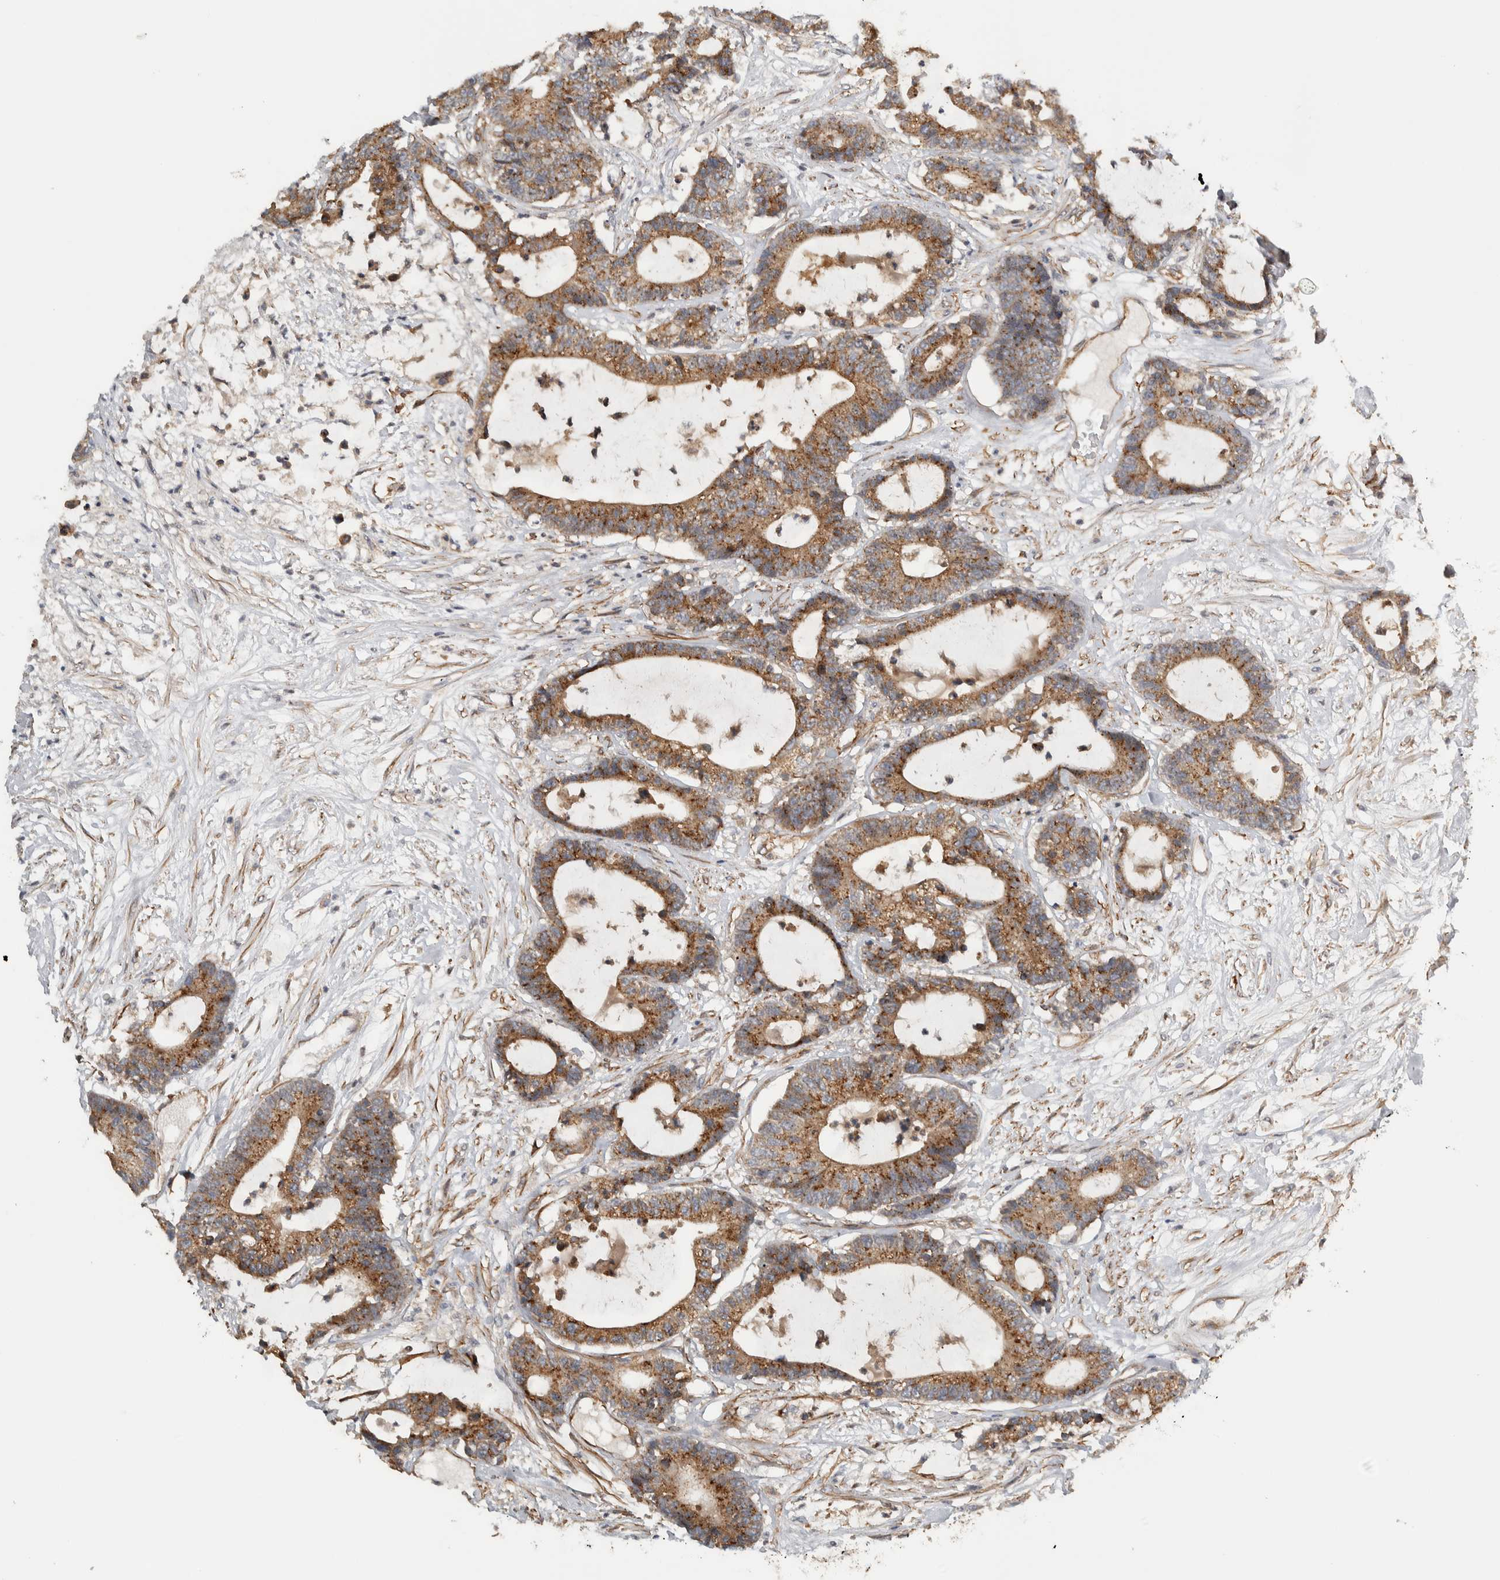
{"staining": {"intensity": "moderate", "quantity": ">75%", "location": "cytoplasmic/membranous"}, "tissue": "colorectal cancer", "cell_type": "Tumor cells", "image_type": "cancer", "snomed": [{"axis": "morphology", "description": "Adenocarcinoma, NOS"}, {"axis": "topography", "description": "Colon"}], "caption": "There is medium levels of moderate cytoplasmic/membranous expression in tumor cells of colorectal cancer, as demonstrated by immunohistochemical staining (brown color).", "gene": "TBC1D31", "patient": {"sex": "female", "age": 84}}